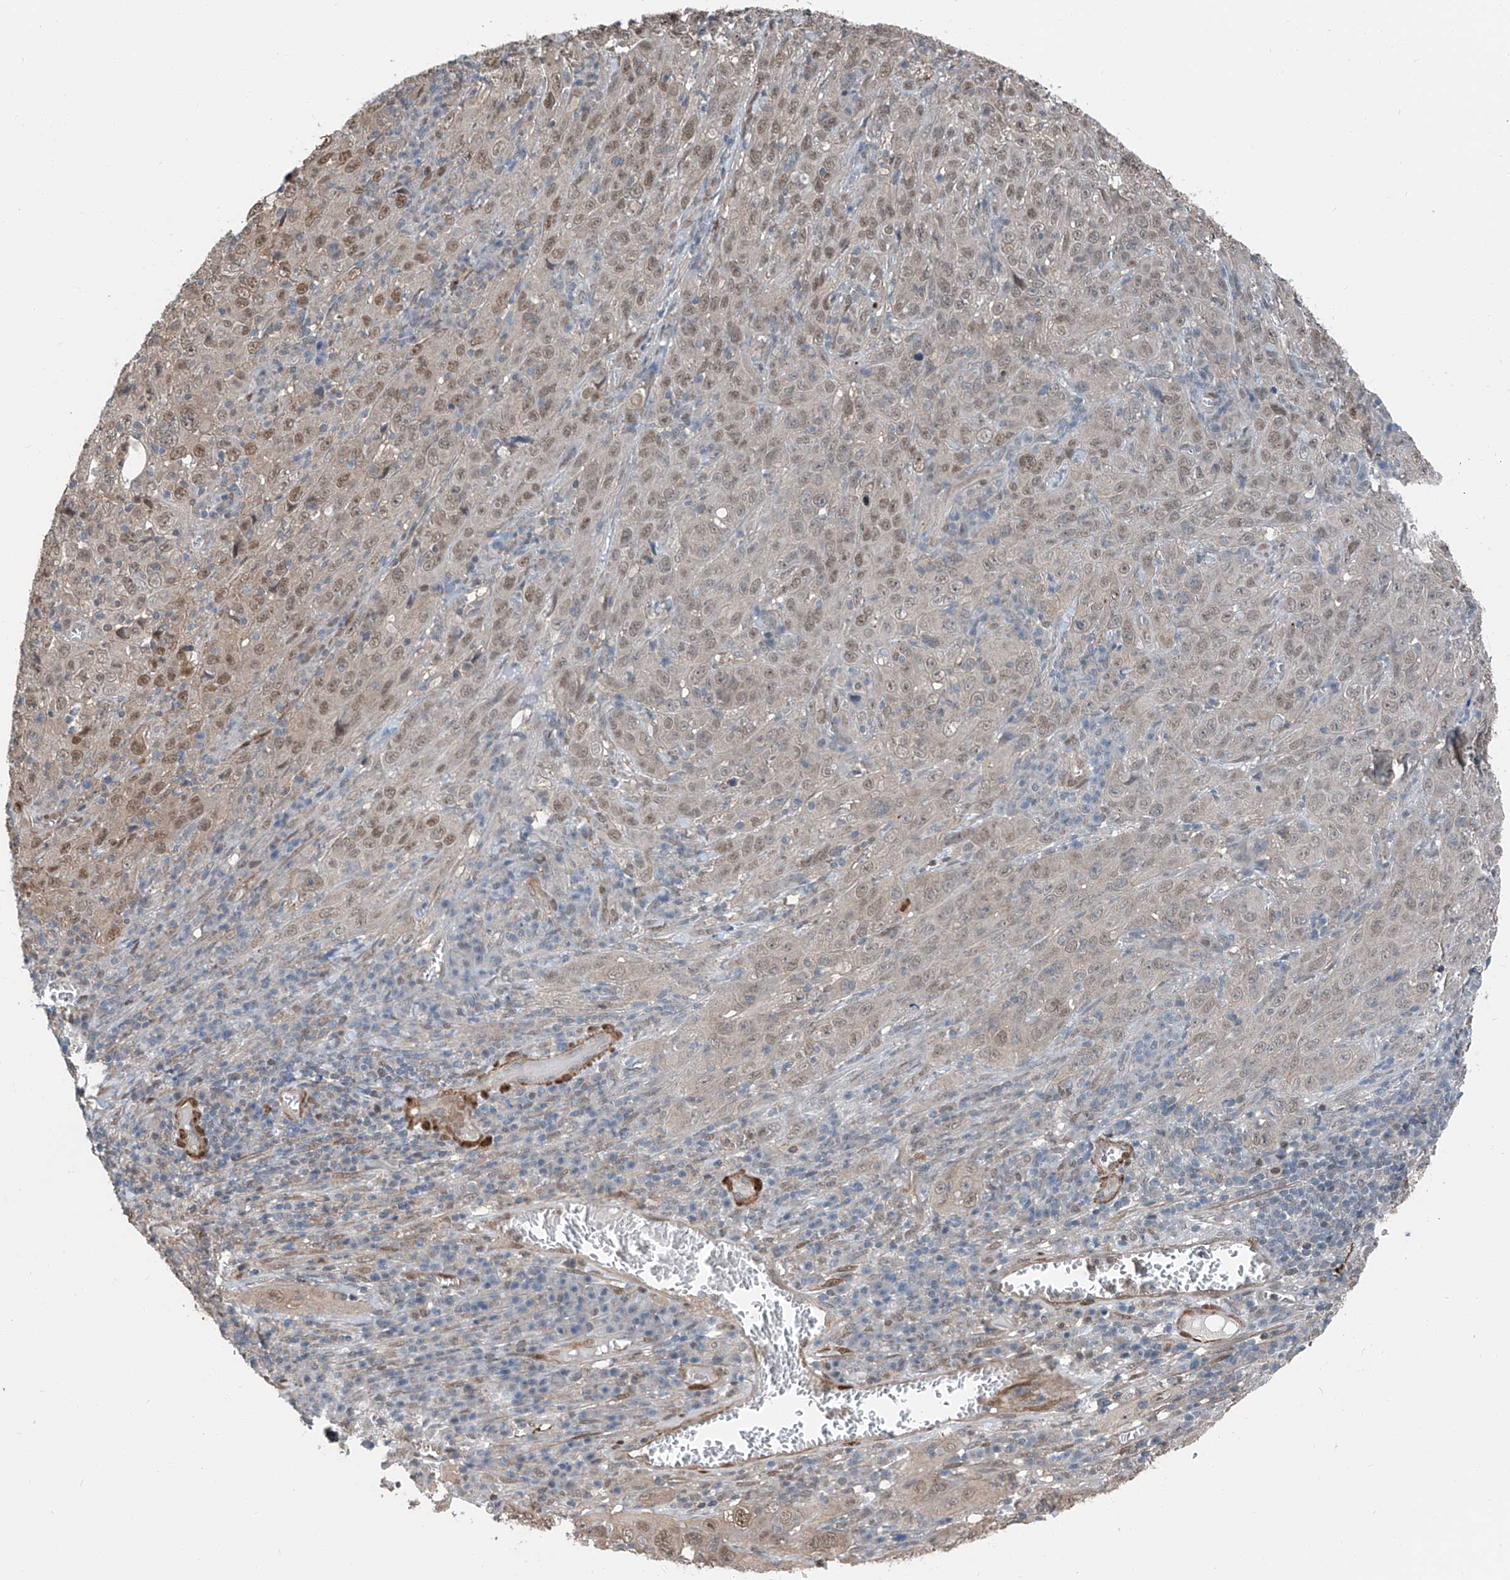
{"staining": {"intensity": "moderate", "quantity": "25%-75%", "location": "nuclear"}, "tissue": "cervical cancer", "cell_type": "Tumor cells", "image_type": "cancer", "snomed": [{"axis": "morphology", "description": "Squamous cell carcinoma, NOS"}, {"axis": "topography", "description": "Cervix"}], "caption": "This micrograph shows immunohistochemistry (IHC) staining of human cervical squamous cell carcinoma, with medium moderate nuclear expression in approximately 25%-75% of tumor cells.", "gene": "HSPA6", "patient": {"sex": "female", "age": 46}}